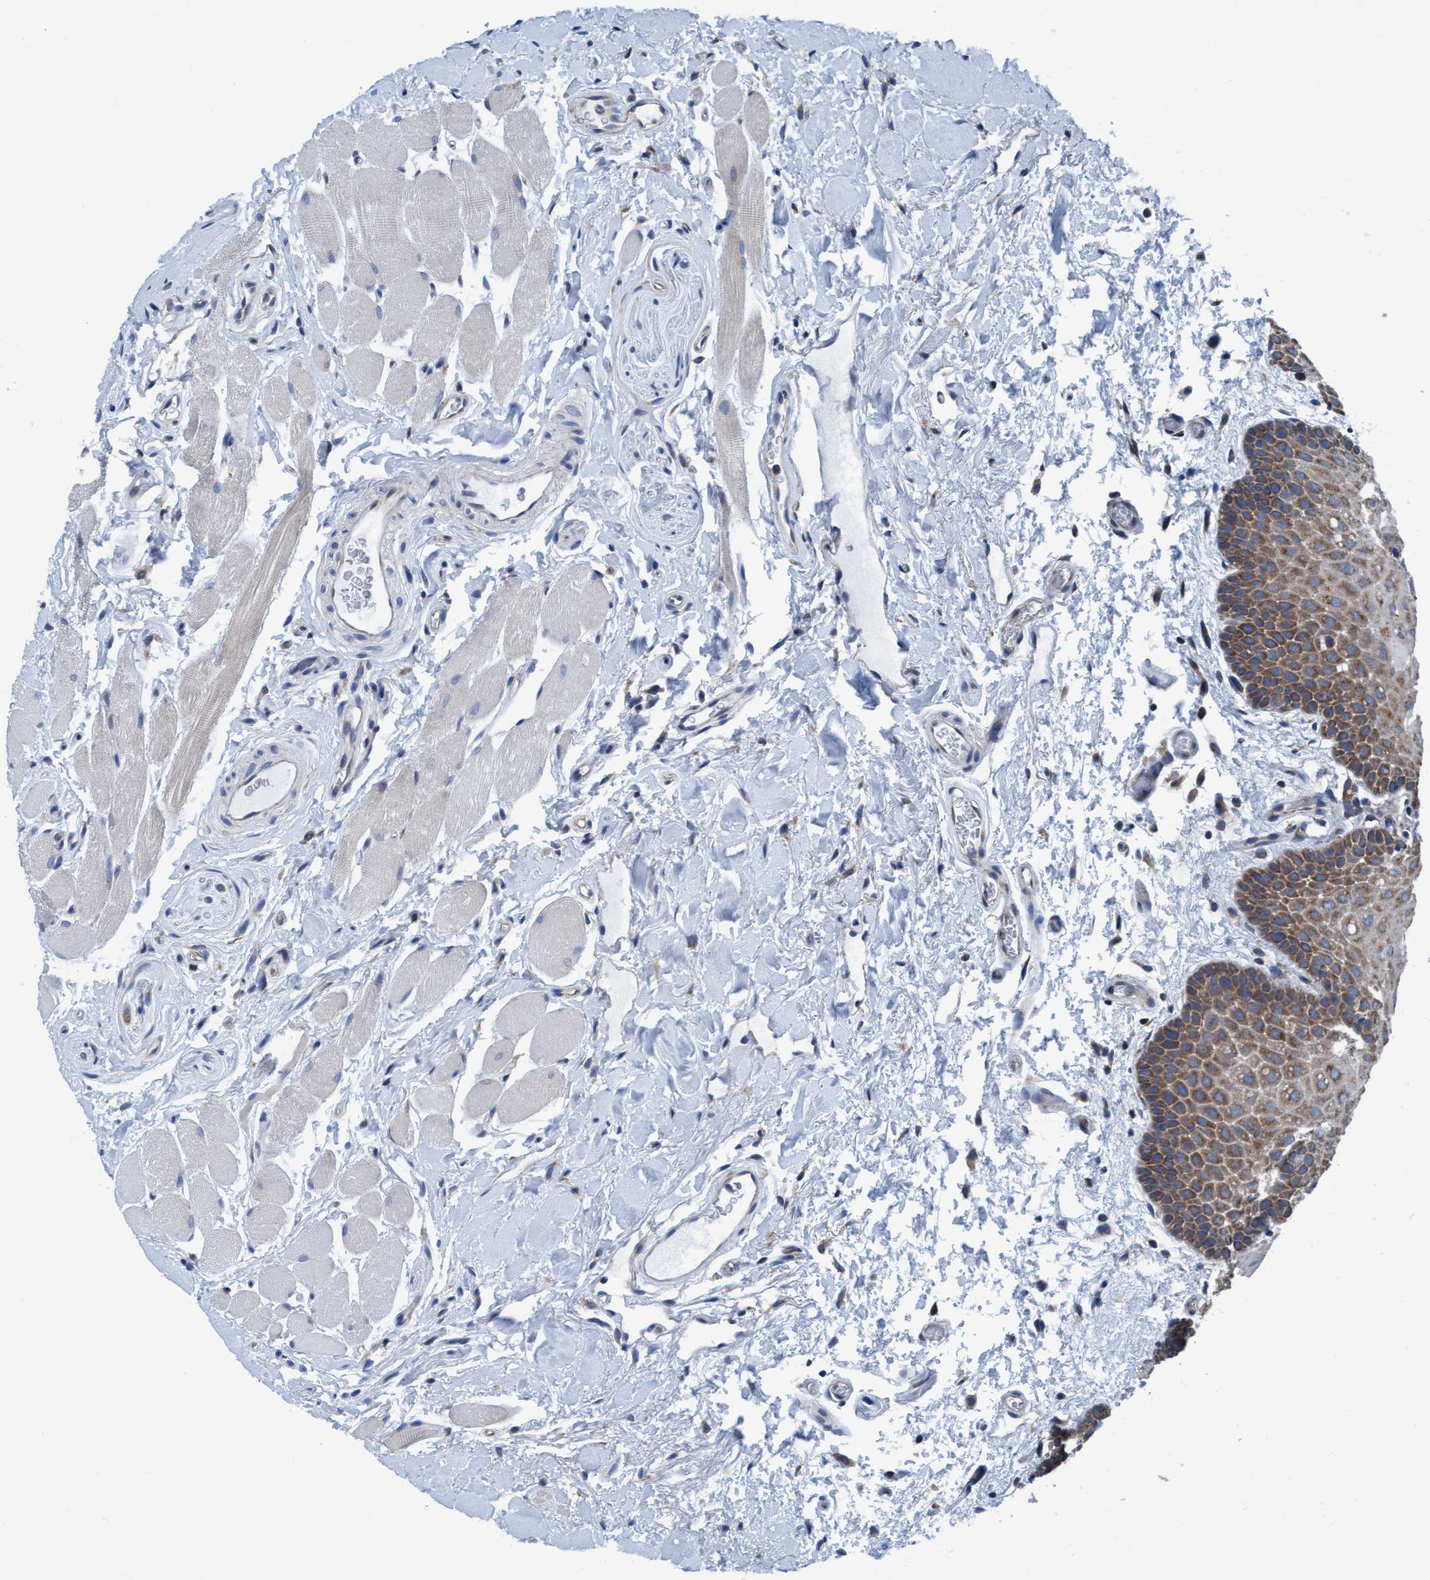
{"staining": {"intensity": "moderate", "quantity": ">75%", "location": "cytoplasmic/membranous"}, "tissue": "oral mucosa", "cell_type": "Squamous epithelial cells", "image_type": "normal", "snomed": [{"axis": "morphology", "description": "Normal tissue, NOS"}, {"axis": "topography", "description": "Oral tissue"}], "caption": "This image exhibits immunohistochemistry (IHC) staining of benign oral mucosa, with medium moderate cytoplasmic/membranous expression in approximately >75% of squamous epithelial cells.", "gene": "NMT1", "patient": {"sex": "male", "age": 62}}